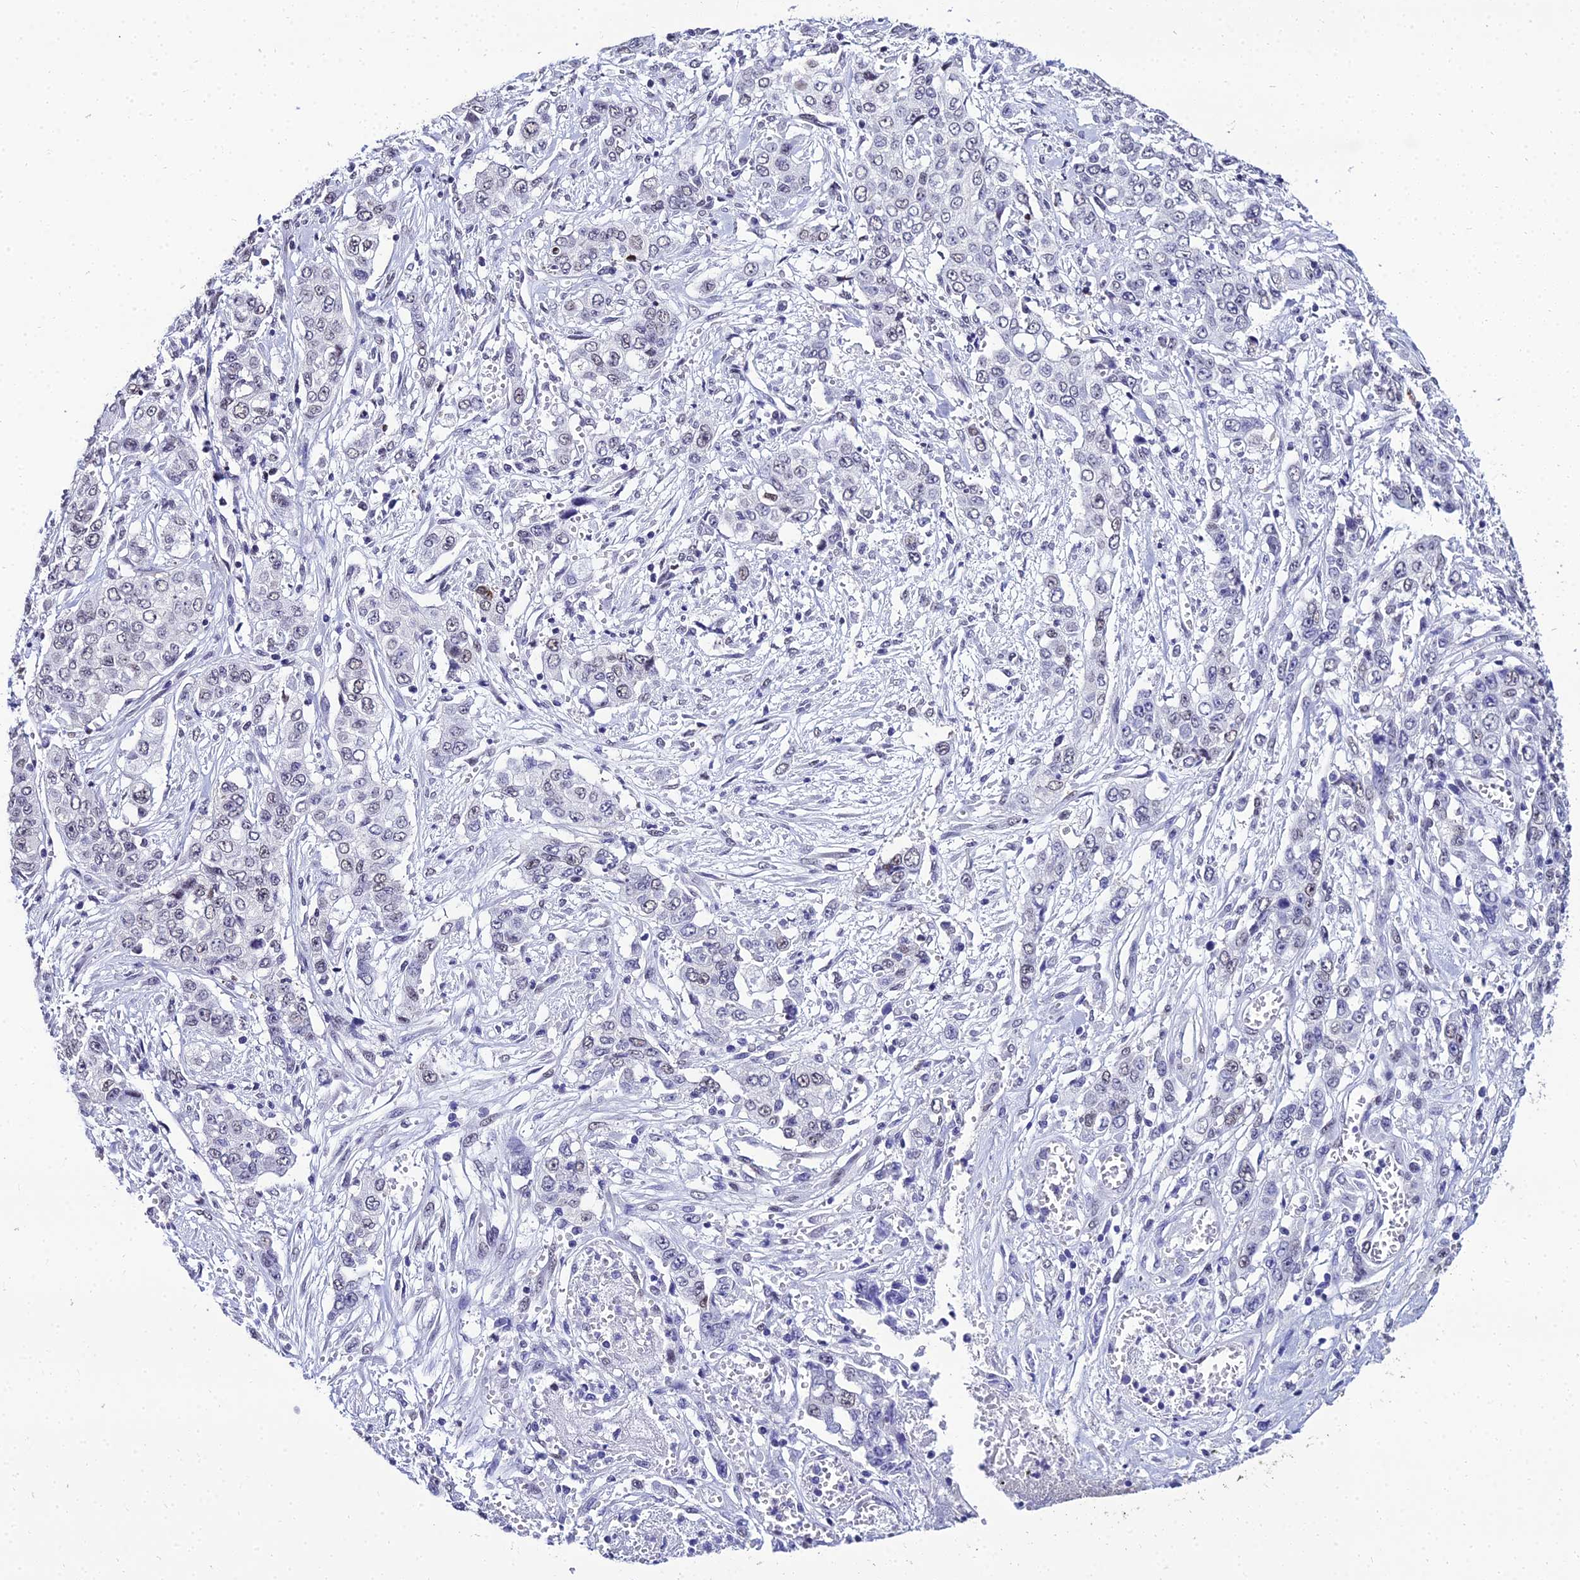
{"staining": {"intensity": "negative", "quantity": "none", "location": "none"}, "tissue": "stomach cancer", "cell_type": "Tumor cells", "image_type": "cancer", "snomed": [{"axis": "morphology", "description": "Normal tissue, NOS"}, {"axis": "morphology", "description": "Adenocarcinoma, NOS"}, {"axis": "topography", "description": "Stomach"}], "caption": "High magnification brightfield microscopy of stomach cancer (adenocarcinoma) stained with DAB (3,3'-diaminobenzidine) (brown) and counterstained with hematoxylin (blue): tumor cells show no significant staining. Brightfield microscopy of IHC stained with DAB (brown) and hematoxylin (blue), captured at high magnification.", "gene": "PPP4R2", "patient": {"sex": "female", "age": 64}}